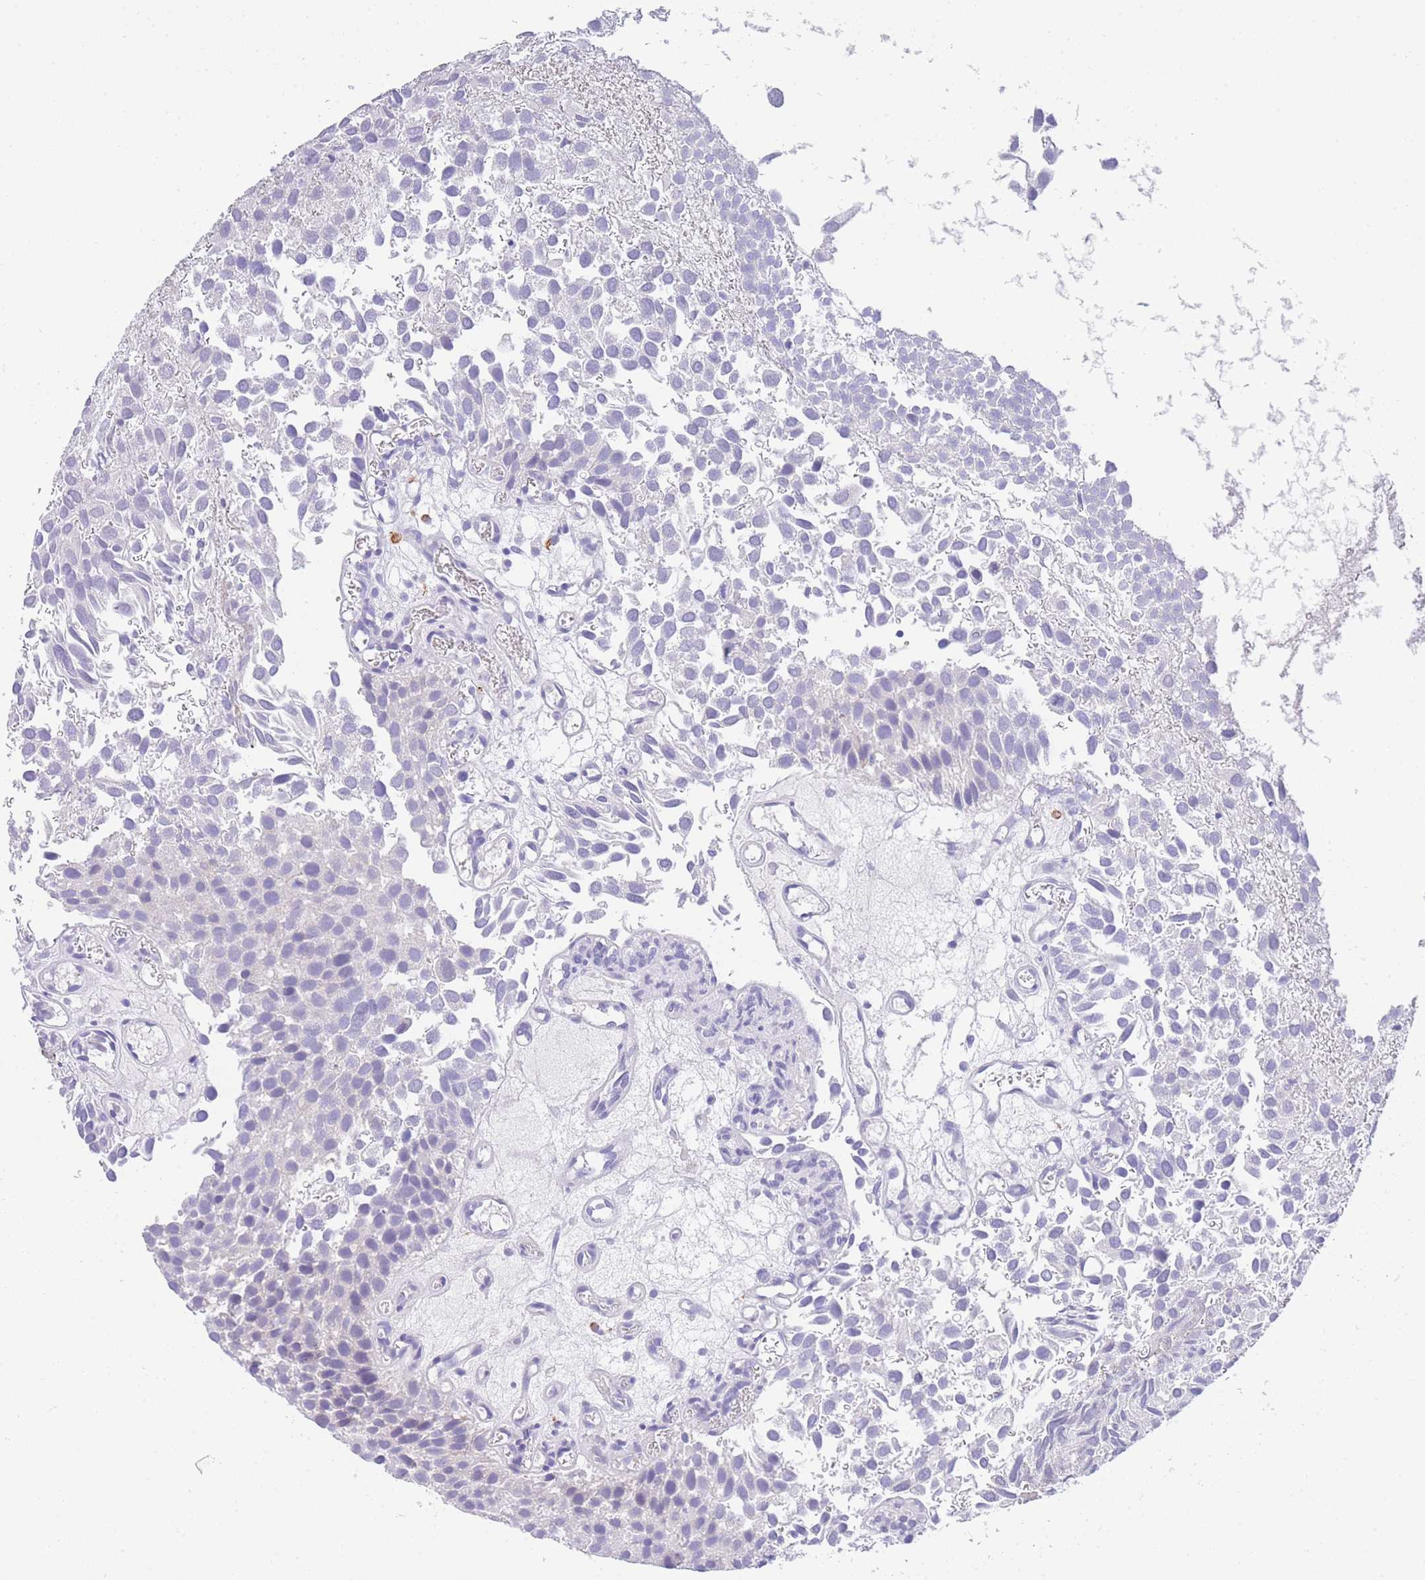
{"staining": {"intensity": "negative", "quantity": "none", "location": "none"}, "tissue": "urothelial cancer", "cell_type": "Tumor cells", "image_type": "cancer", "snomed": [{"axis": "morphology", "description": "Urothelial carcinoma, Low grade"}, {"axis": "topography", "description": "Urinary bladder"}], "caption": "This is a histopathology image of immunohistochemistry staining of urothelial cancer, which shows no positivity in tumor cells.", "gene": "LRRC37A", "patient": {"sex": "male", "age": 88}}